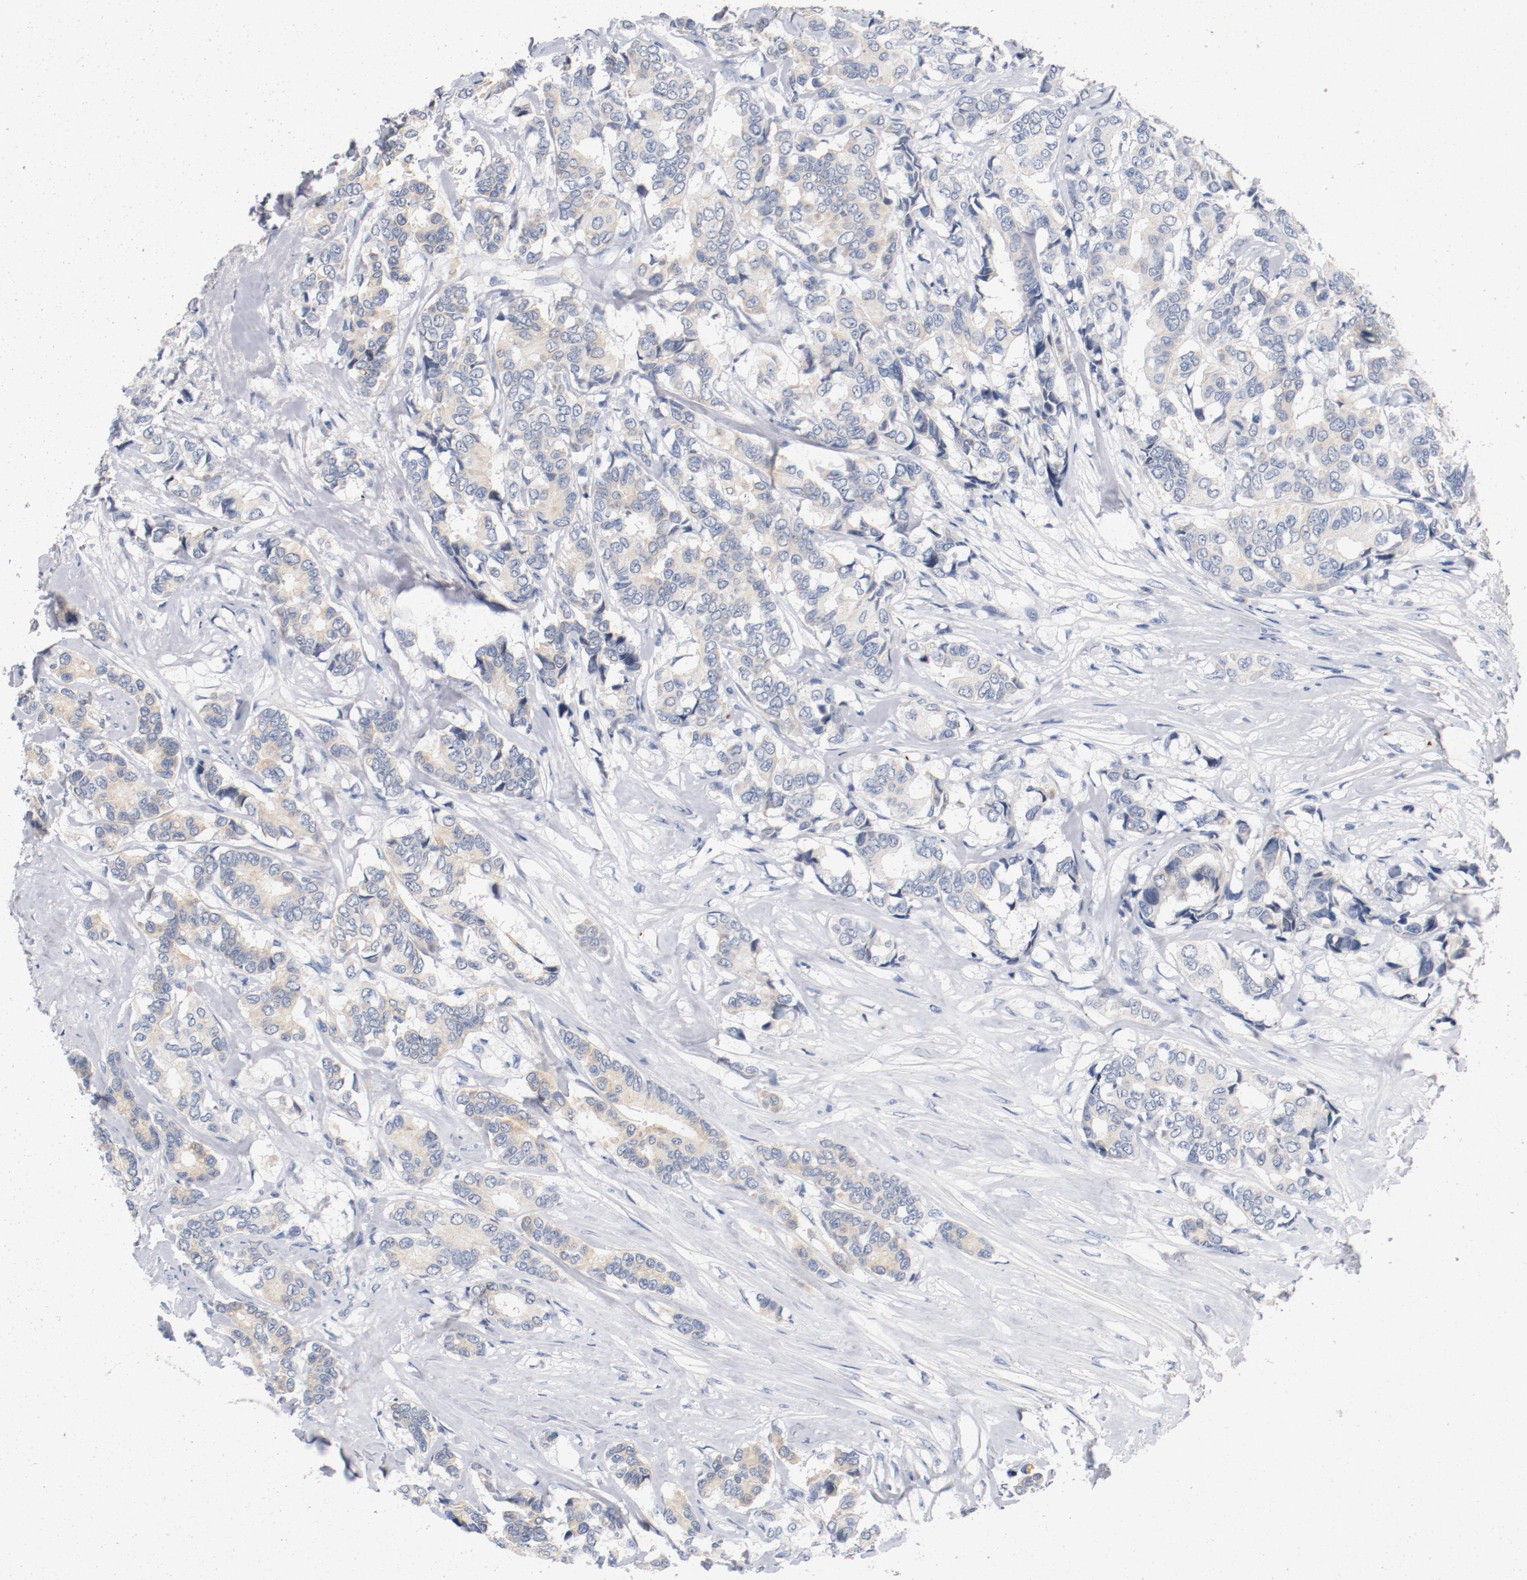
{"staining": {"intensity": "negative", "quantity": "none", "location": "none"}, "tissue": "breast cancer", "cell_type": "Tumor cells", "image_type": "cancer", "snomed": [{"axis": "morphology", "description": "Duct carcinoma"}, {"axis": "topography", "description": "Breast"}], "caption": "There is no significant expression in tumor cells of breast intraductal carcinoma.", "gene": "PIM1", "patient": {"sex": "female", "age": 87}}